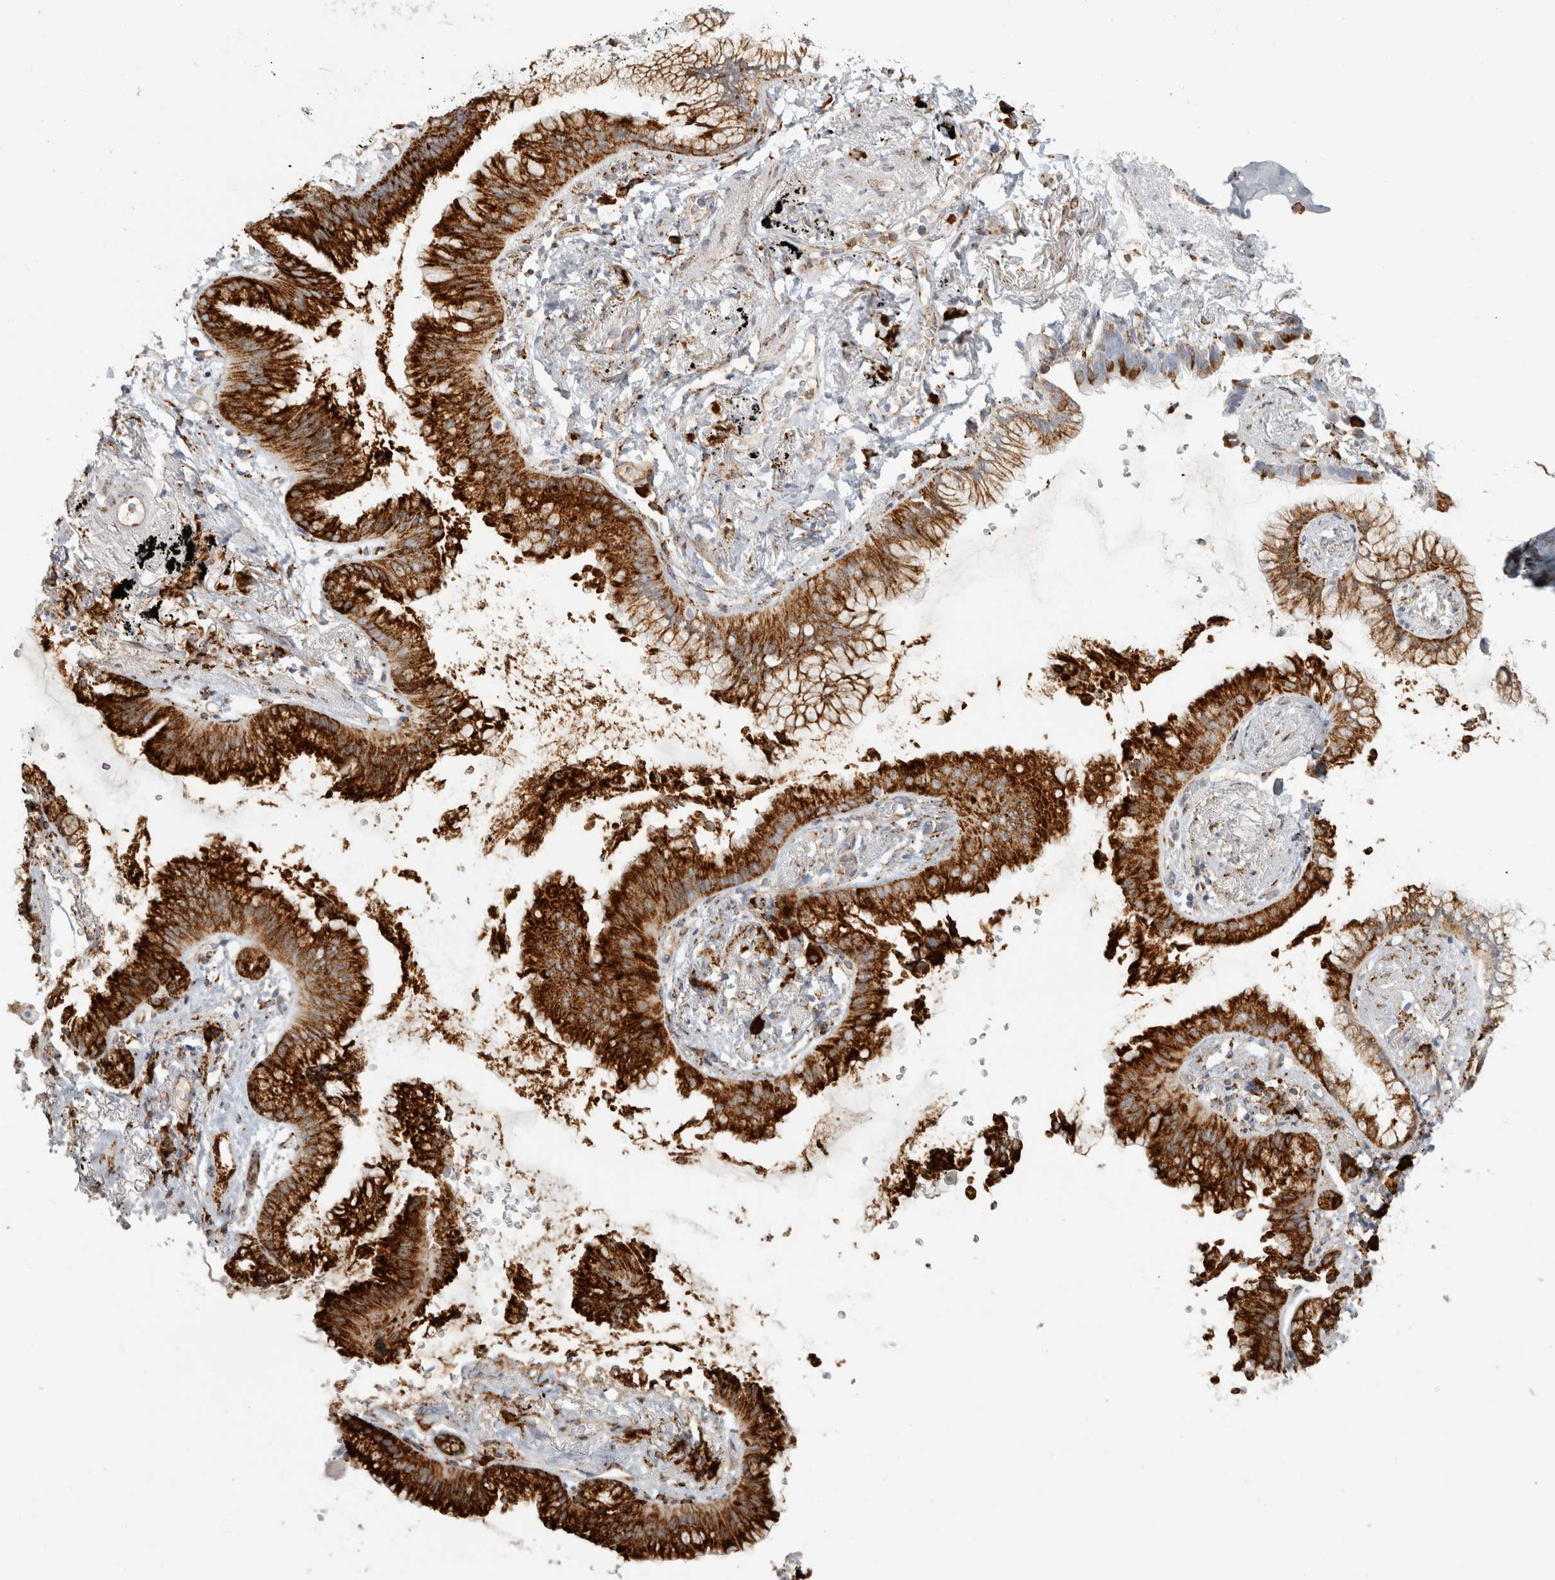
{"staining": {"intensity": "strong", "quantity": ">75%", "location": "cytoplasmic/membranous"}, "tissue": "lung cancer", "cell_type": "Tumor cells", "image_type": "cancer", "snomed": [{"axis": "morphology", "description": "Adenocarcinoma, NOS"}, {"axis": "topography", "description": "Lung"}], "caption": "Lung cancer (adenocarcinoma) tissue displays strong cytoplasmic/membranous positivity in about >75% of tumor cells", "gene": "OSTN", "patient": {"sex": "female", "age": 70}}